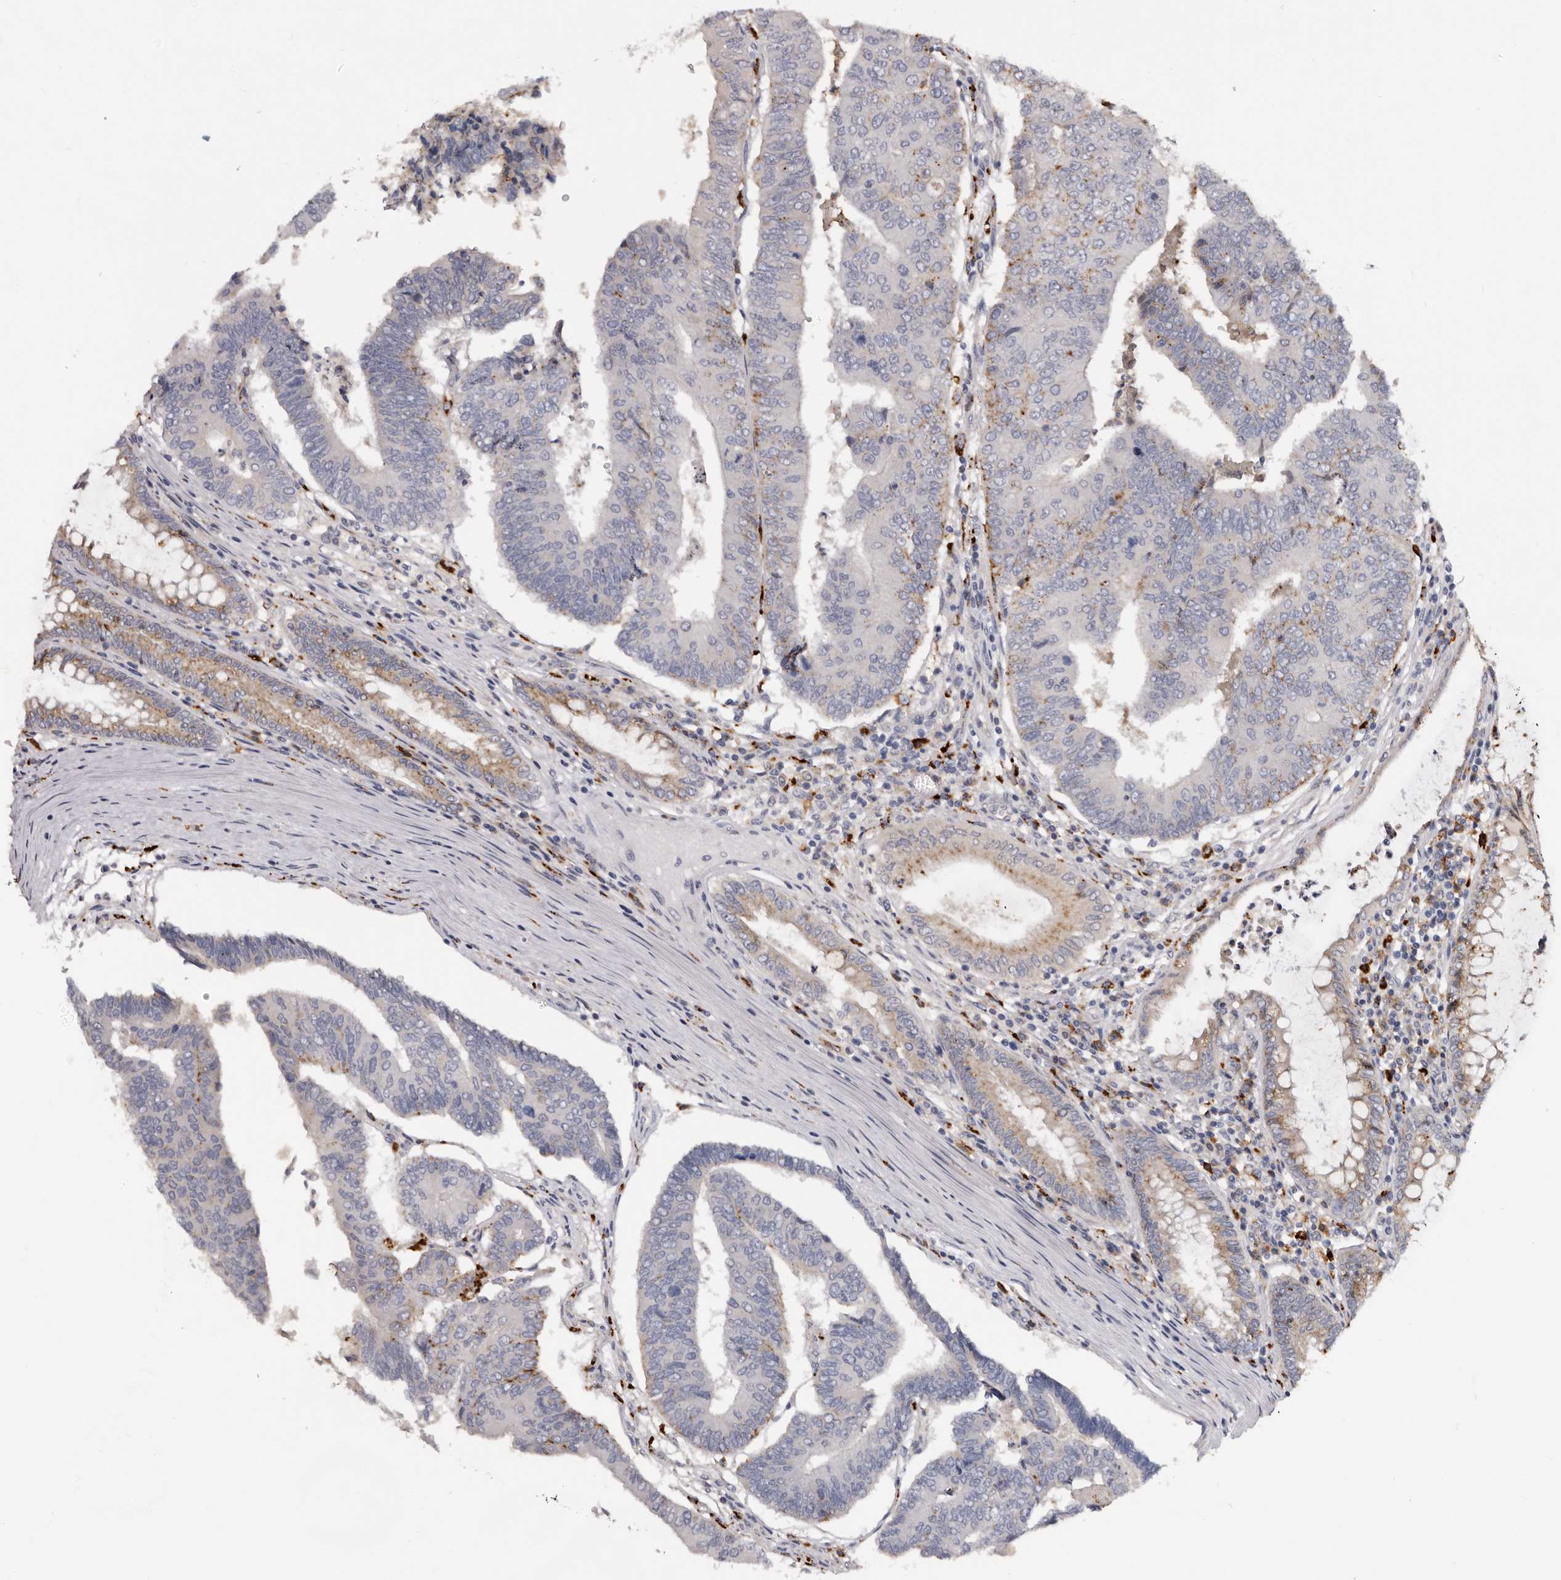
{"staining": {"intensity": "moderate", "quantity": "<25%", "location": "cytoplasmic/membranous"}, "tissue": "colorectal cancer", "cell_type": "Tumor cells", "image_type": "cancer", "snomed": [{"axis": "morphology", "description": "Adenocarcinoma, NOS"}, {"axis": "topography", "description": "Colon"}], "caption": "Protein staining of colorectal cancer tissue displays moderate cytoplasmic/membranous positivity in approximately <25% of tumor cells.", "gene": "DAP", "patient": {"sex": "female", "age": 67}}